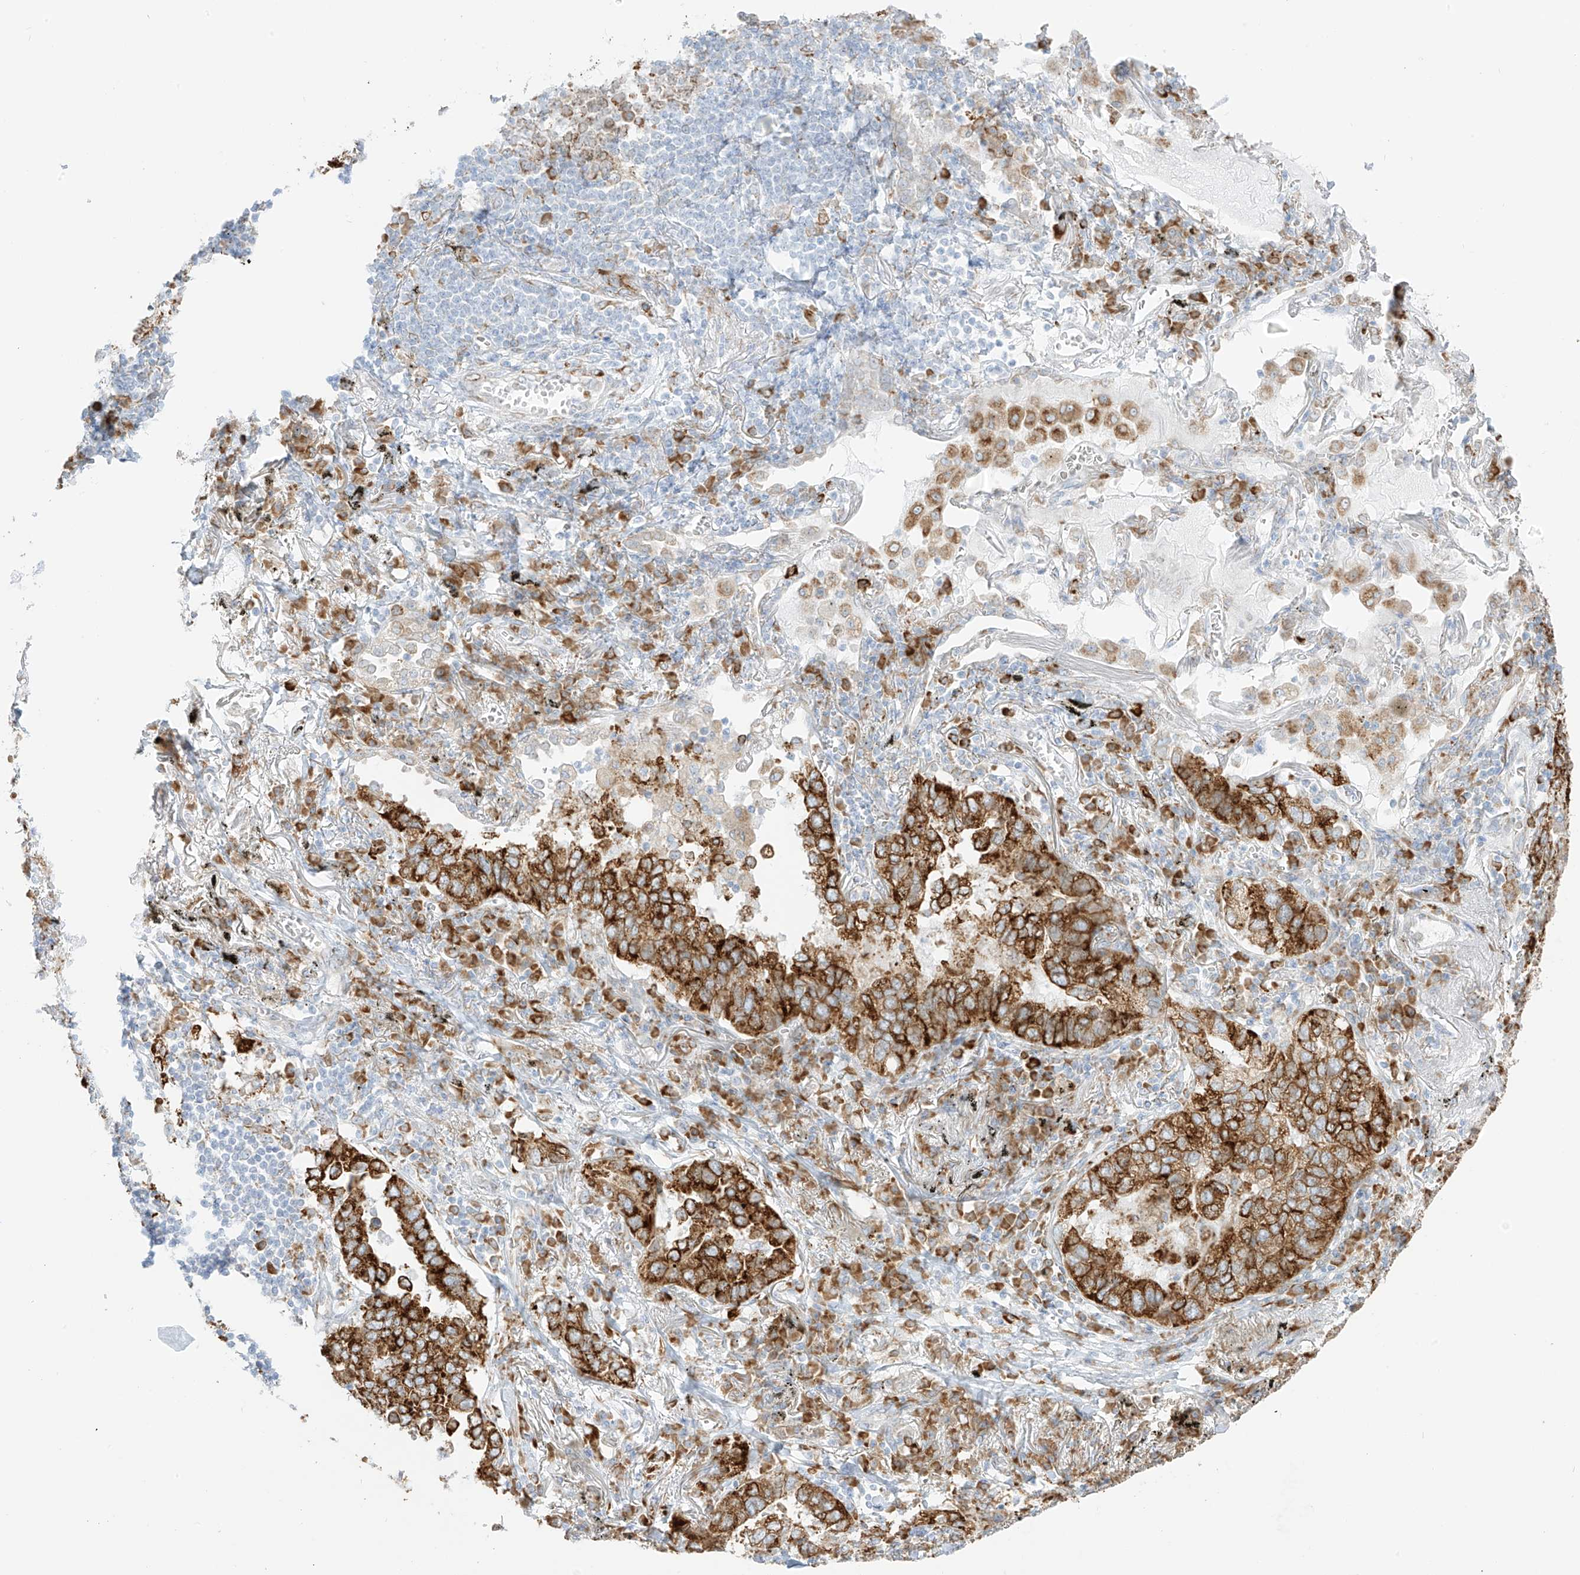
{"staining": {"intensity": "strong", "quantity": ">75%", "location": "cytoplasmic/membranous"}, "tissue": "lung cancer", "cell_type": "Tumor cells", "image_type": "cancer", "snomed": [{"axis": "morphology", "description": "Adenocarcinoma, NOS"}, {"axis": "topography", "description": "Lung"}], "caption": "Protein staining of lung cancer tissue reveals strong cytoplasmic/membranous staining in approximately >75% of tumor cells.", "gene": "LRRC59", "patient": {"sex": "male", "age": 65}}